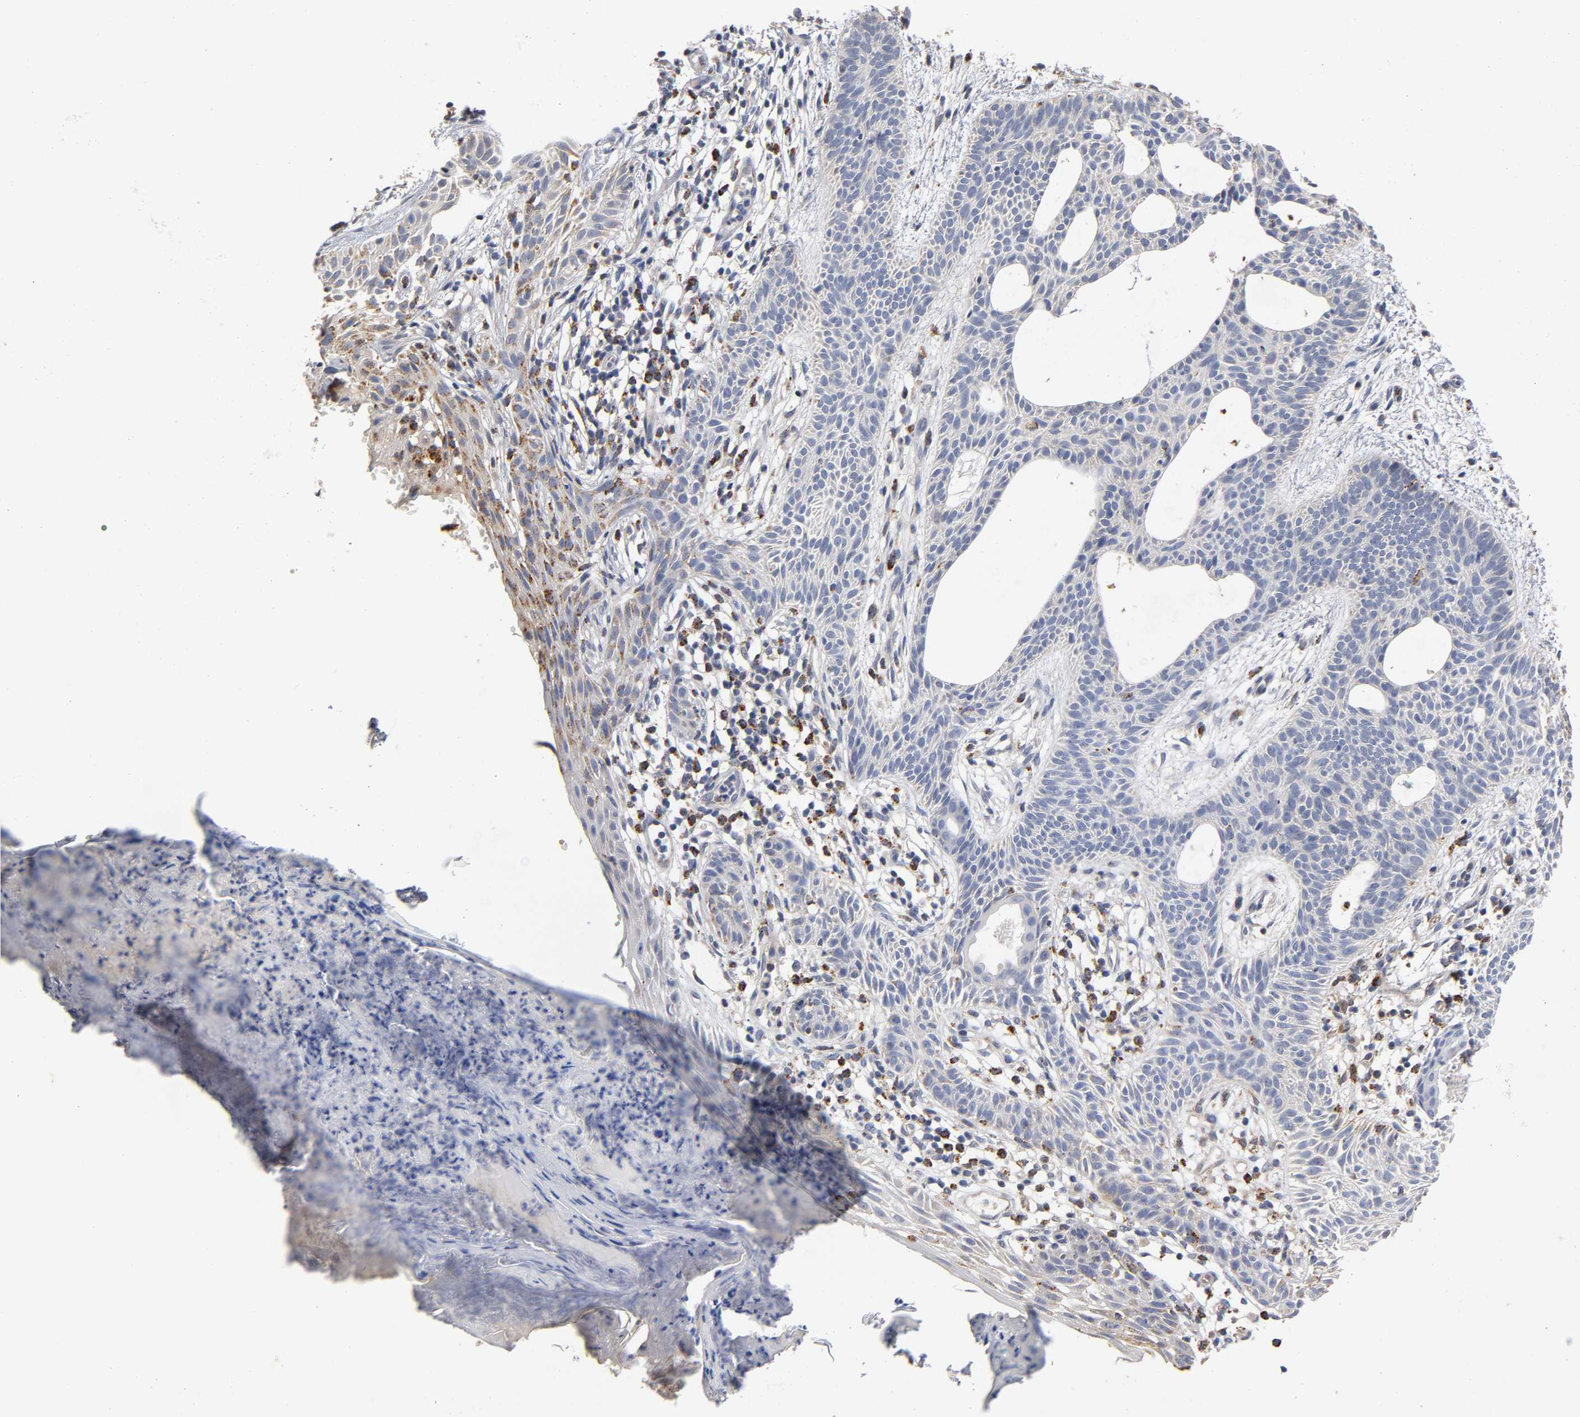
{"staining": {"intensity": "negative", "quantity": "none", "location": "none"}, "tissue": "skin cancer", "cell_type": "Tumor cells", "image_type": "cancer", "snomed": [{"axis": "morphology", "description": "Normal tissue, NOS"}, {"axis": "morphology", "description": "Basal cell carcinoma"}, {"axis": "topography", "description": "Skin"}], "caption": "The immunohistochemistry micrograph has no significant staining in tumor cells of skin cancer (basal cell carcinoma) tissue. The staining is performed using DAB brown chromogen with nuclei counter-stained in using hematoxylin.", "gene": "ISG15", "patient": {"sex": "female", "age": 69}}